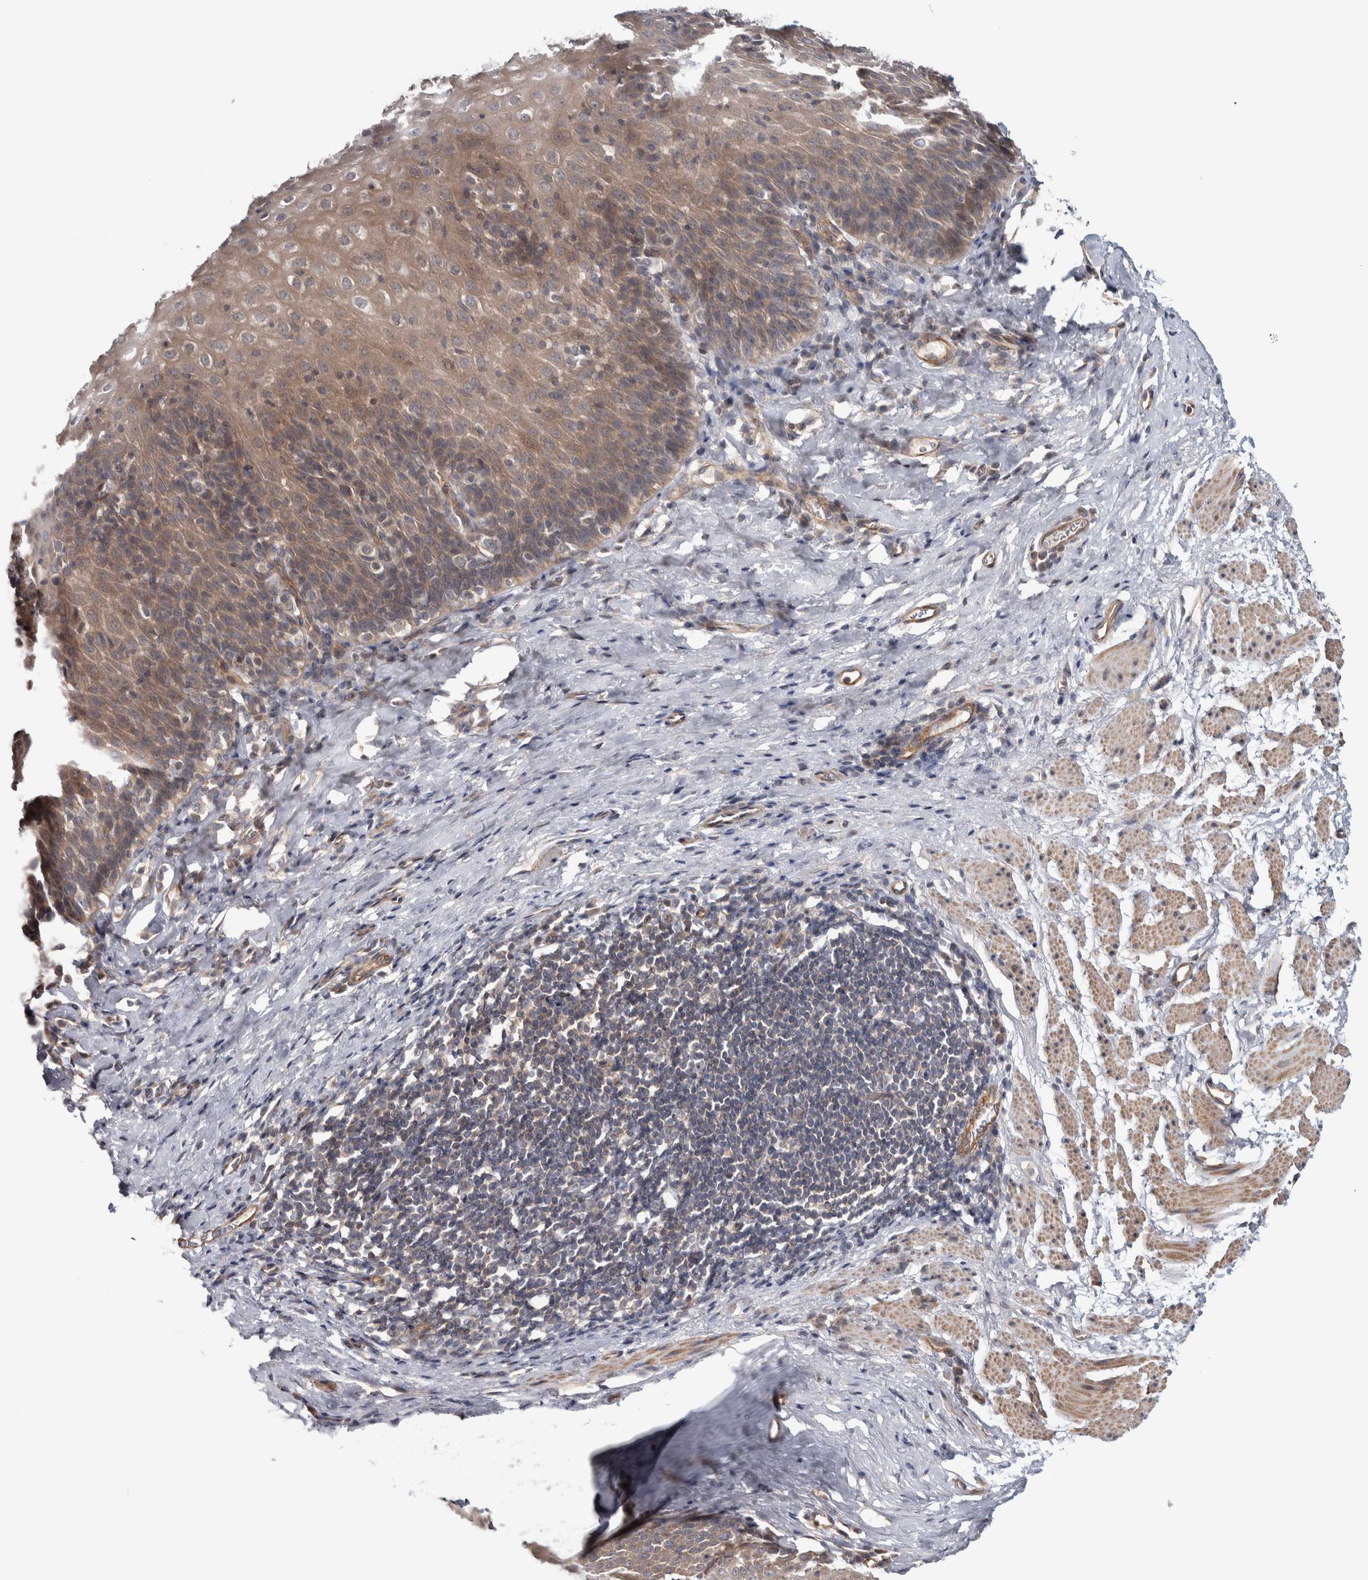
{"staining": {"intensity": "weak", "quantity": ">75%", "location": "cytoplasmic/membranous"}, "tissue": "esophagus", "cell_type": "Squamous epithelial cells", "image_type": "normal", "snomed": [{"axis": "morphology", "description": "Normal tissue, NOS"}, {"axis": "topography", "description": "Esophagus"}], "caption": "A low amount of weak cytoplasmic/membranous expression is seen in about >75% of squamous epithelial cells in normal esophagus.", "gene": "CHMP4C", "patient": {"sex": "female", "age": 61}}